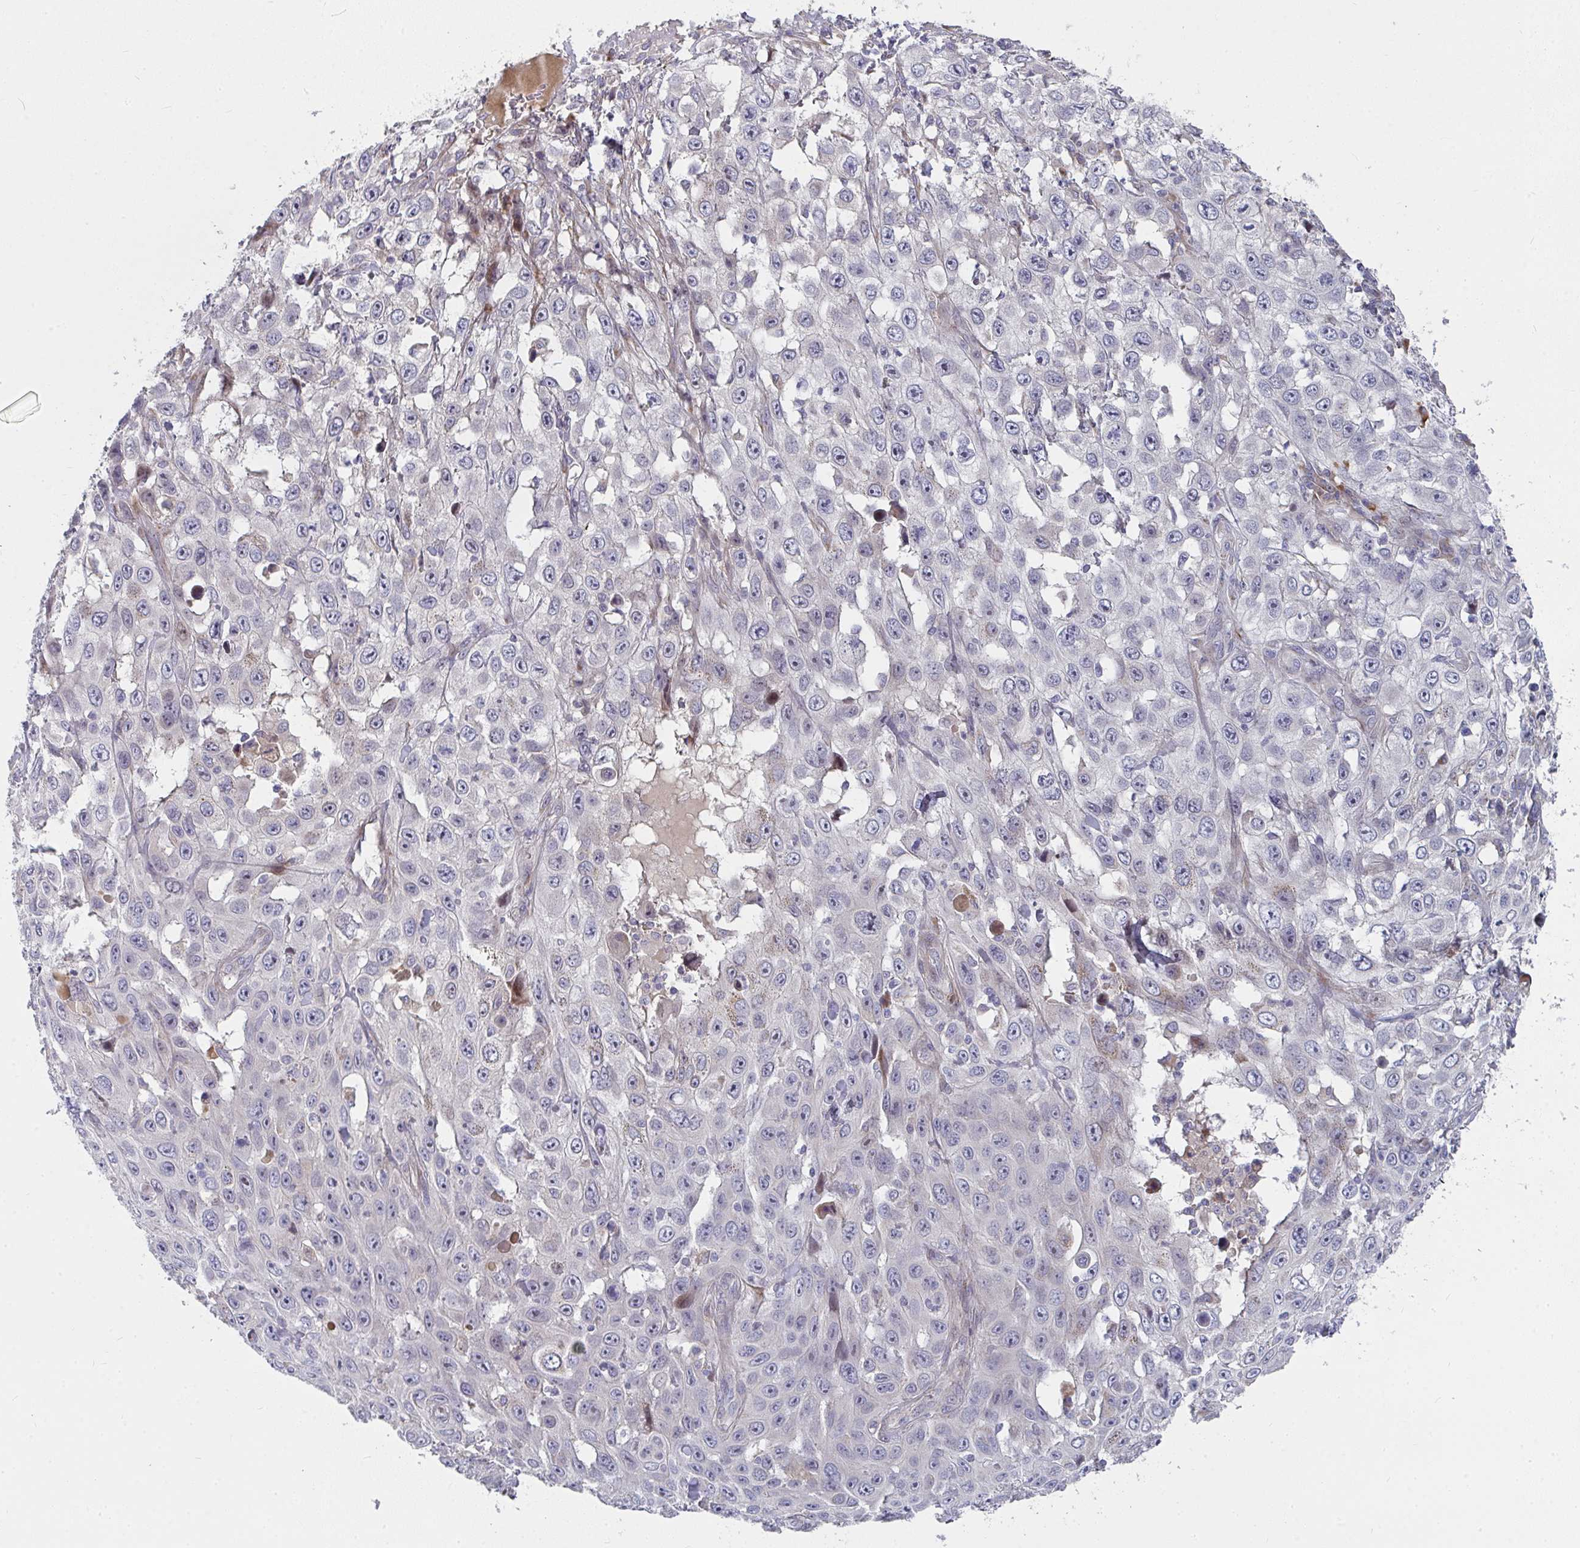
{"staining": {"intensity": "negative", "quantity": "none", "location": "none"}, "tissue": "skin cancer", "cell_type": "Tumor cells", "image_type": "cancer", "snomed": [{"axis": "morphology", "description": "Squamous cell carcinoma, NOS"}, {"axis": "topography", "description": "Skin"}], "caption": "This is a image of immunohistochemistry (IHC) staining of squamous cell carcinoma (skin), which shows no expression in tumor cells.", "gene": "RHEBL1", "patient": {"sex": "male", "age": 82}}